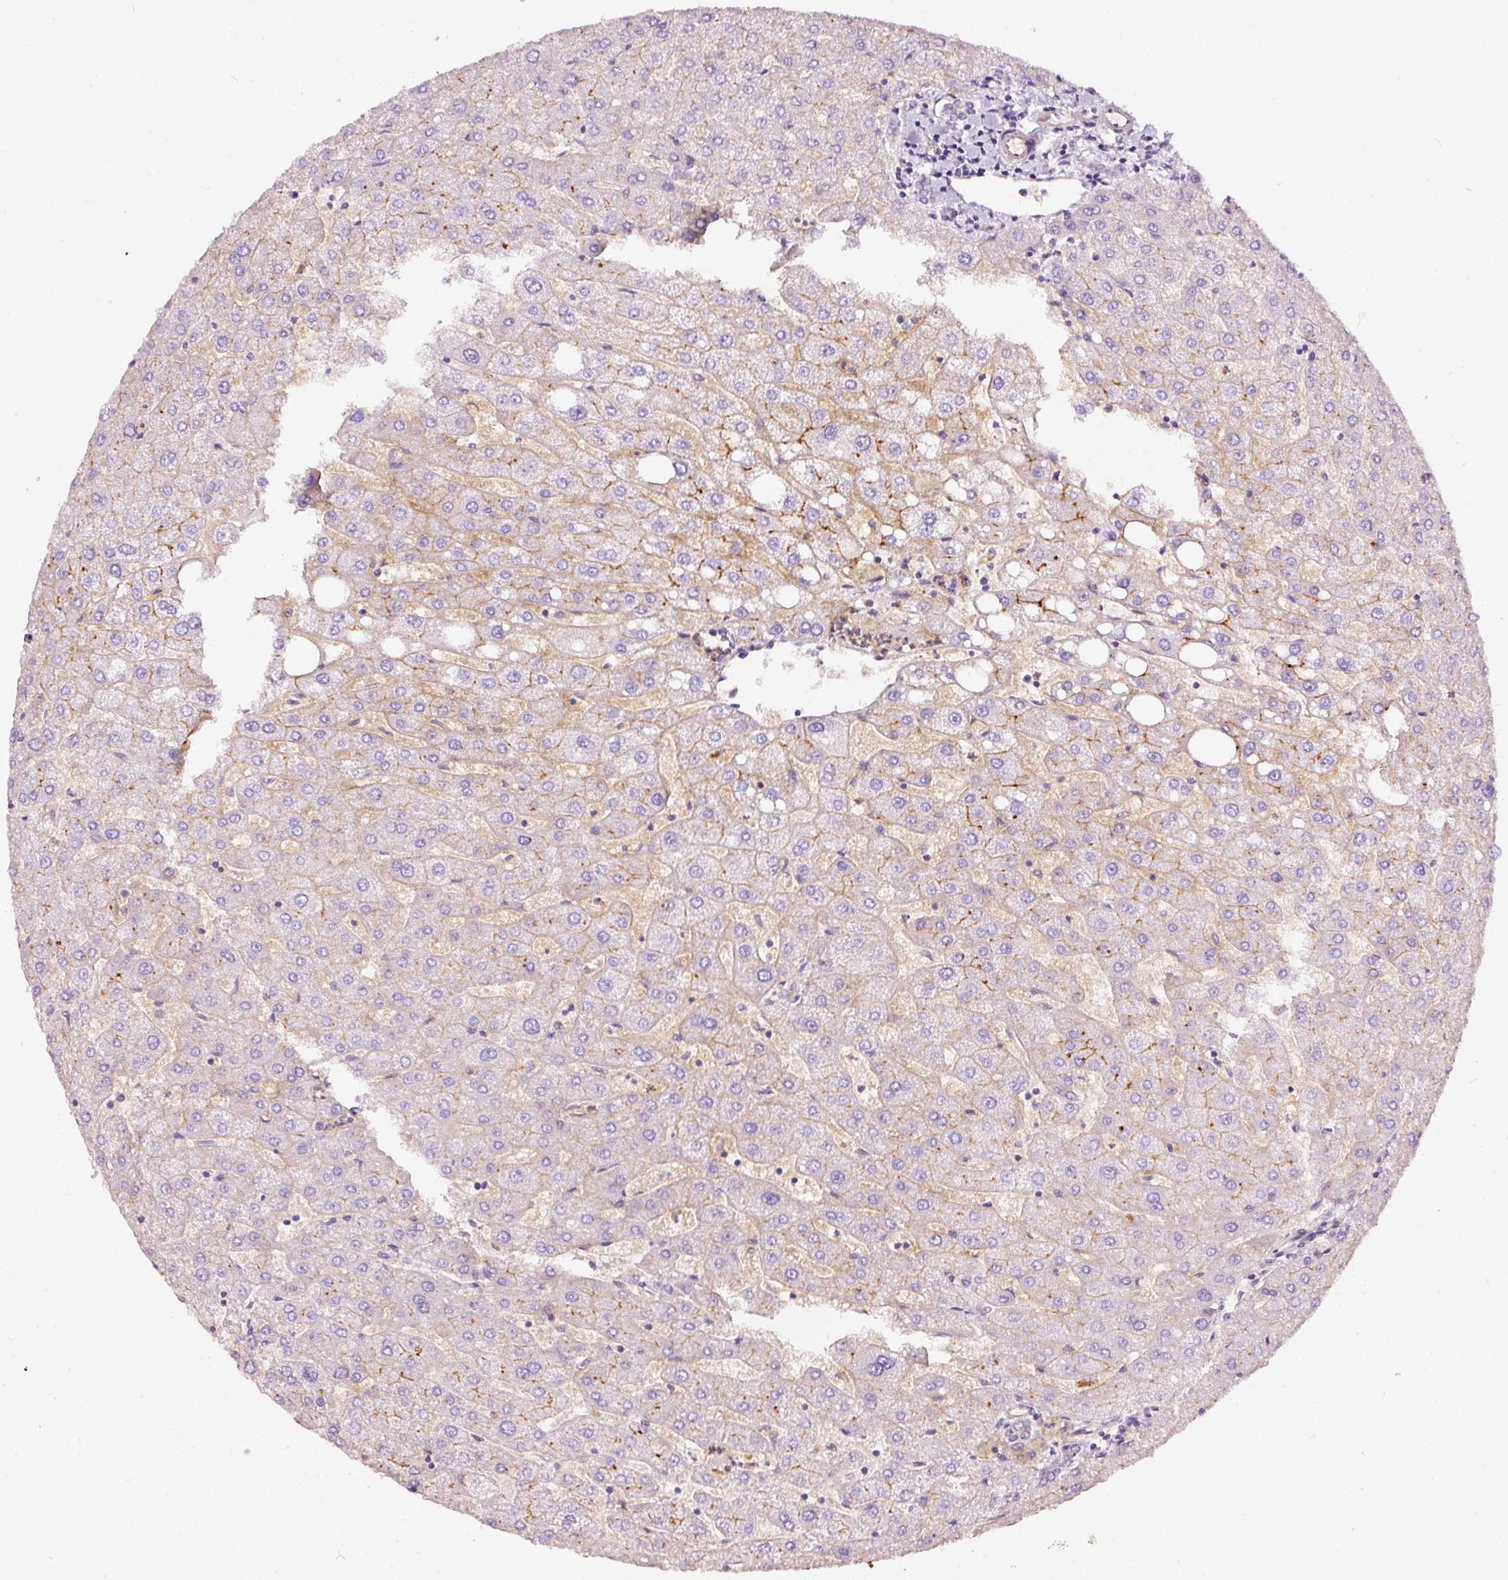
{"staining": {"intensity": "negative", "quantity": "none", "location": "none"}, "tissue": "liver", "cell_type": "Cholangiocytes", "image_type": "normal", "snomed": [{"axis": "morphology", "description": "Normal tissue, NOS"}, {"axis": "topography", "description": "Liver"}], "caption": "Cholangiocytes are negative for brown protein staining in benign liver. (Stains: DAB (3,3'-diaminobenzidine) IHC with hematoxylin counter stain, Microscopy: brightfield microscopy at high magnification).", "gene": "ABCB4", "patient": {"sex": "male", "age": 67}}